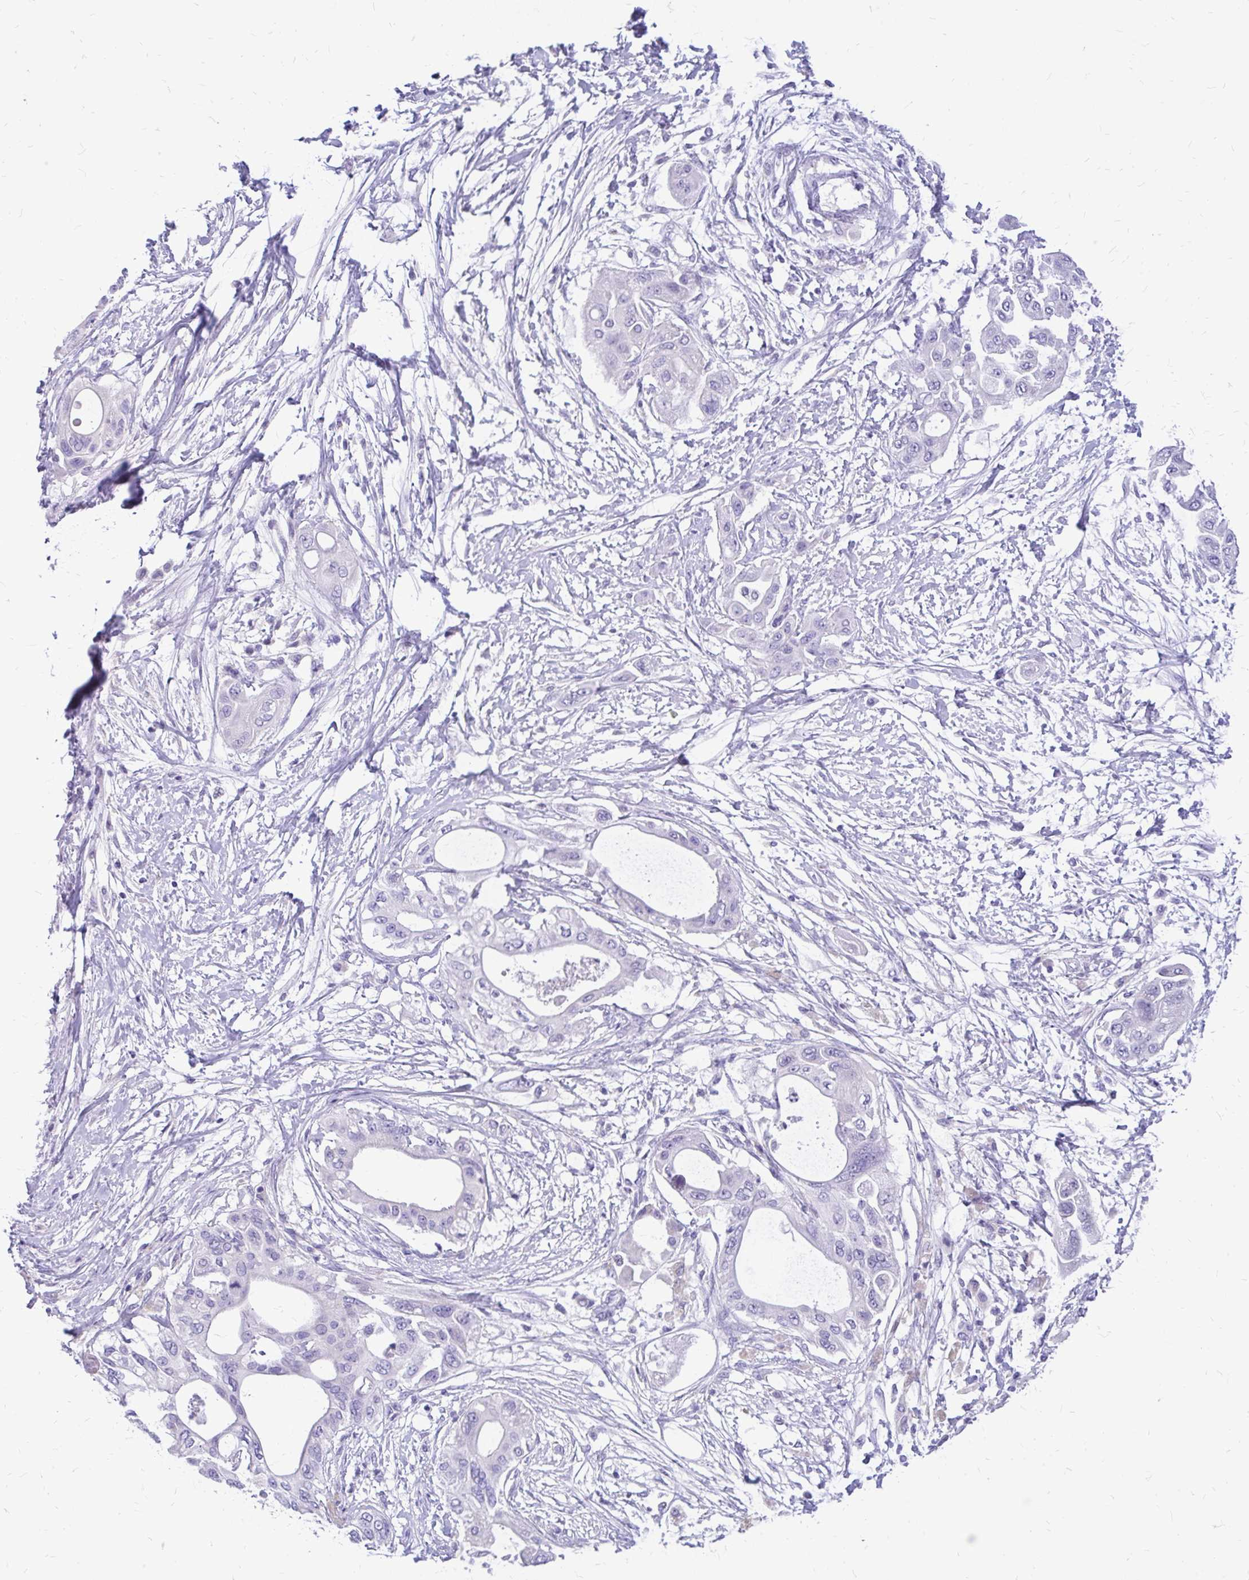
{"staining": {"intensity": "negative", "quantity": "none", "location": "none"}, "tissue": "pancreatic cancer", "cell_type": "Tumor cells", "image_type": "cancer", "snomed": [{"axis": "morphology", "description": "Adenocarcinoma, NOS"}, {"axis": "topography", "description": "Pancreas"}], "caption": "Tumor cells show no significant positivity in adenocarcinoma (pancreatic).", "gene": "MAP1LC3A", "patient": {"sex": "male", "age": 68}}